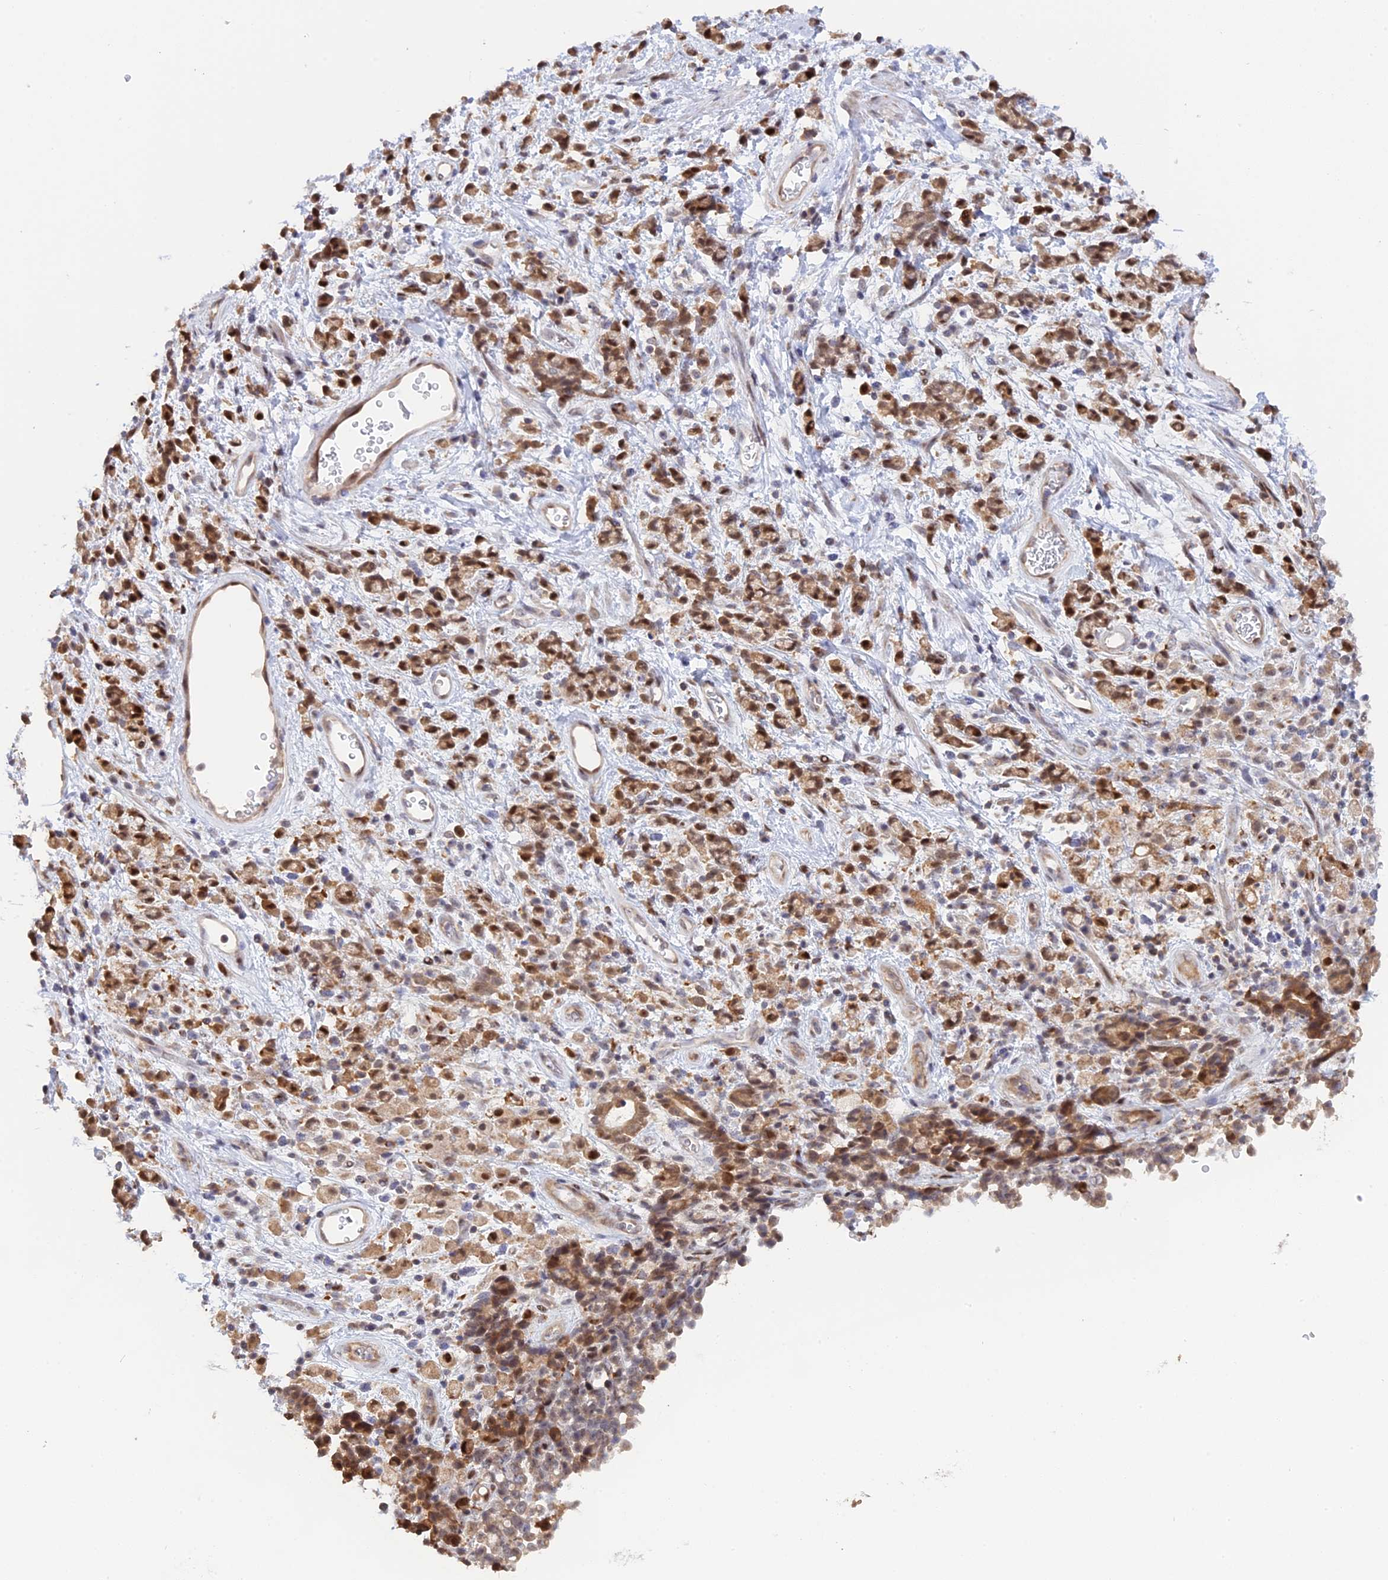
{"staining": {"intensity": "moderate", "quantity": ">75%", "location": "cytoplasmic/membranous,nuclear"}, "tissue": "stomach cancer", "cell_type": "Tumor cells", "image_type": "cancer", "snomed": [{"axis": "morphology", "description": "Adenocarcinoma, NOS"}, {"axis": "topography", "description": "Stomach"}], "caption": "Human stomach cancer (adenocarcinoma) stained for a protein (brown) displays moderate cytoplasmic/membranous and nuclear positive staining in about >75% of tumor cells.", "gene": "GSKIP", "patient": {"sex": "female", "age": 60}}